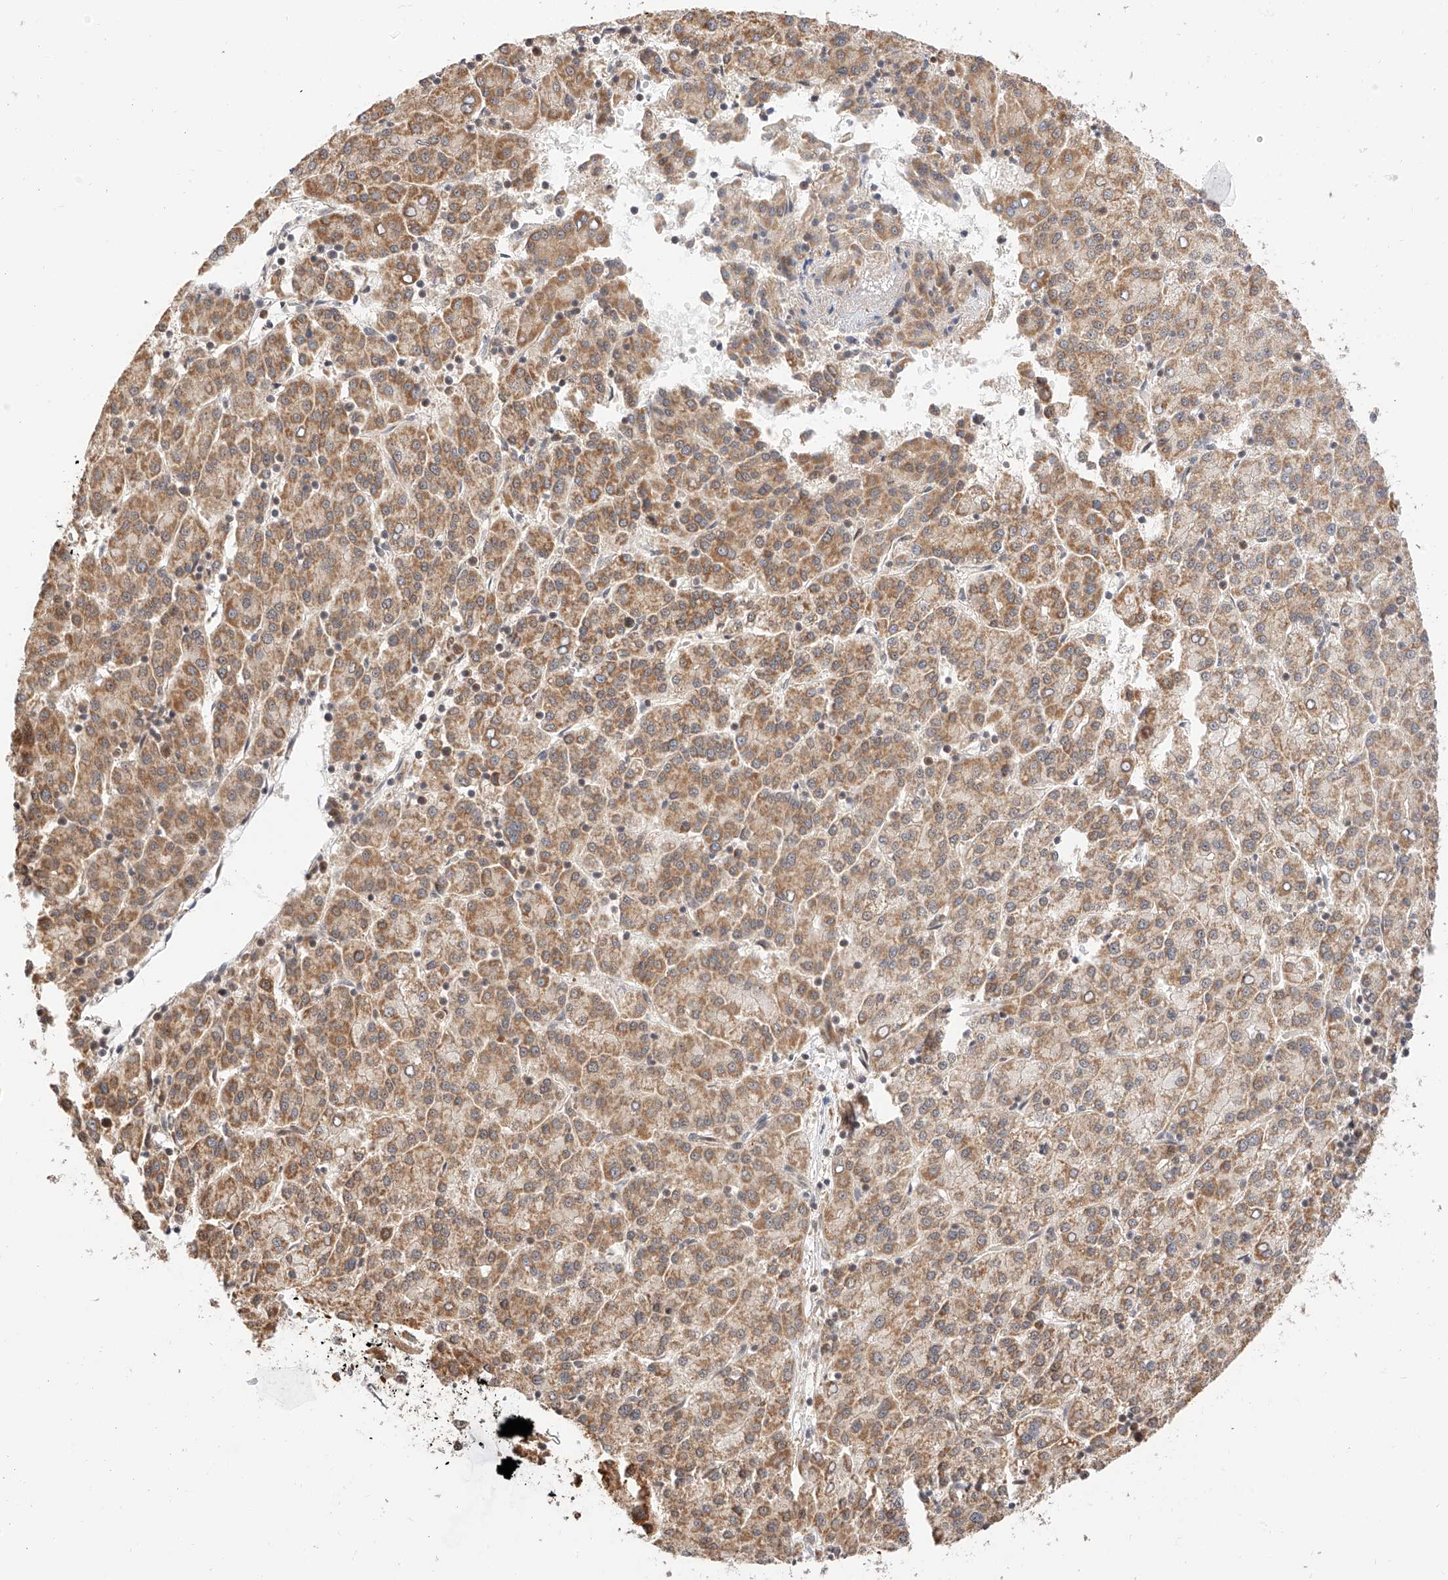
{"staining": {"intensity": "moderate", "quantity": ">75%", "location": "cytoplasmic/membranous"}, "tissue": "liver cancer", "cell_type": "Tumor cells", "image_type": "cancer", "snomed": [{"axis": "morphology", "description": "Carcinoma, Hepatocellular, NOS"}, {"axis": "topography", "description": "Liver"}], "caption": "Immunohistochemistry (DAB) staining of human hepatocellular carcinoma (liver) shows moderate cytoplasmic/membranous protein staining in approximately >75% of tumor cells. The staining is performed using DAB (3,3'-diaminobenzidine) brown chromogen to label protein expression. The nuclei are counter-stained blue using hematoxylin.", "gene": "EIF4H", "patient": {"sex": "female", "age": 58}}